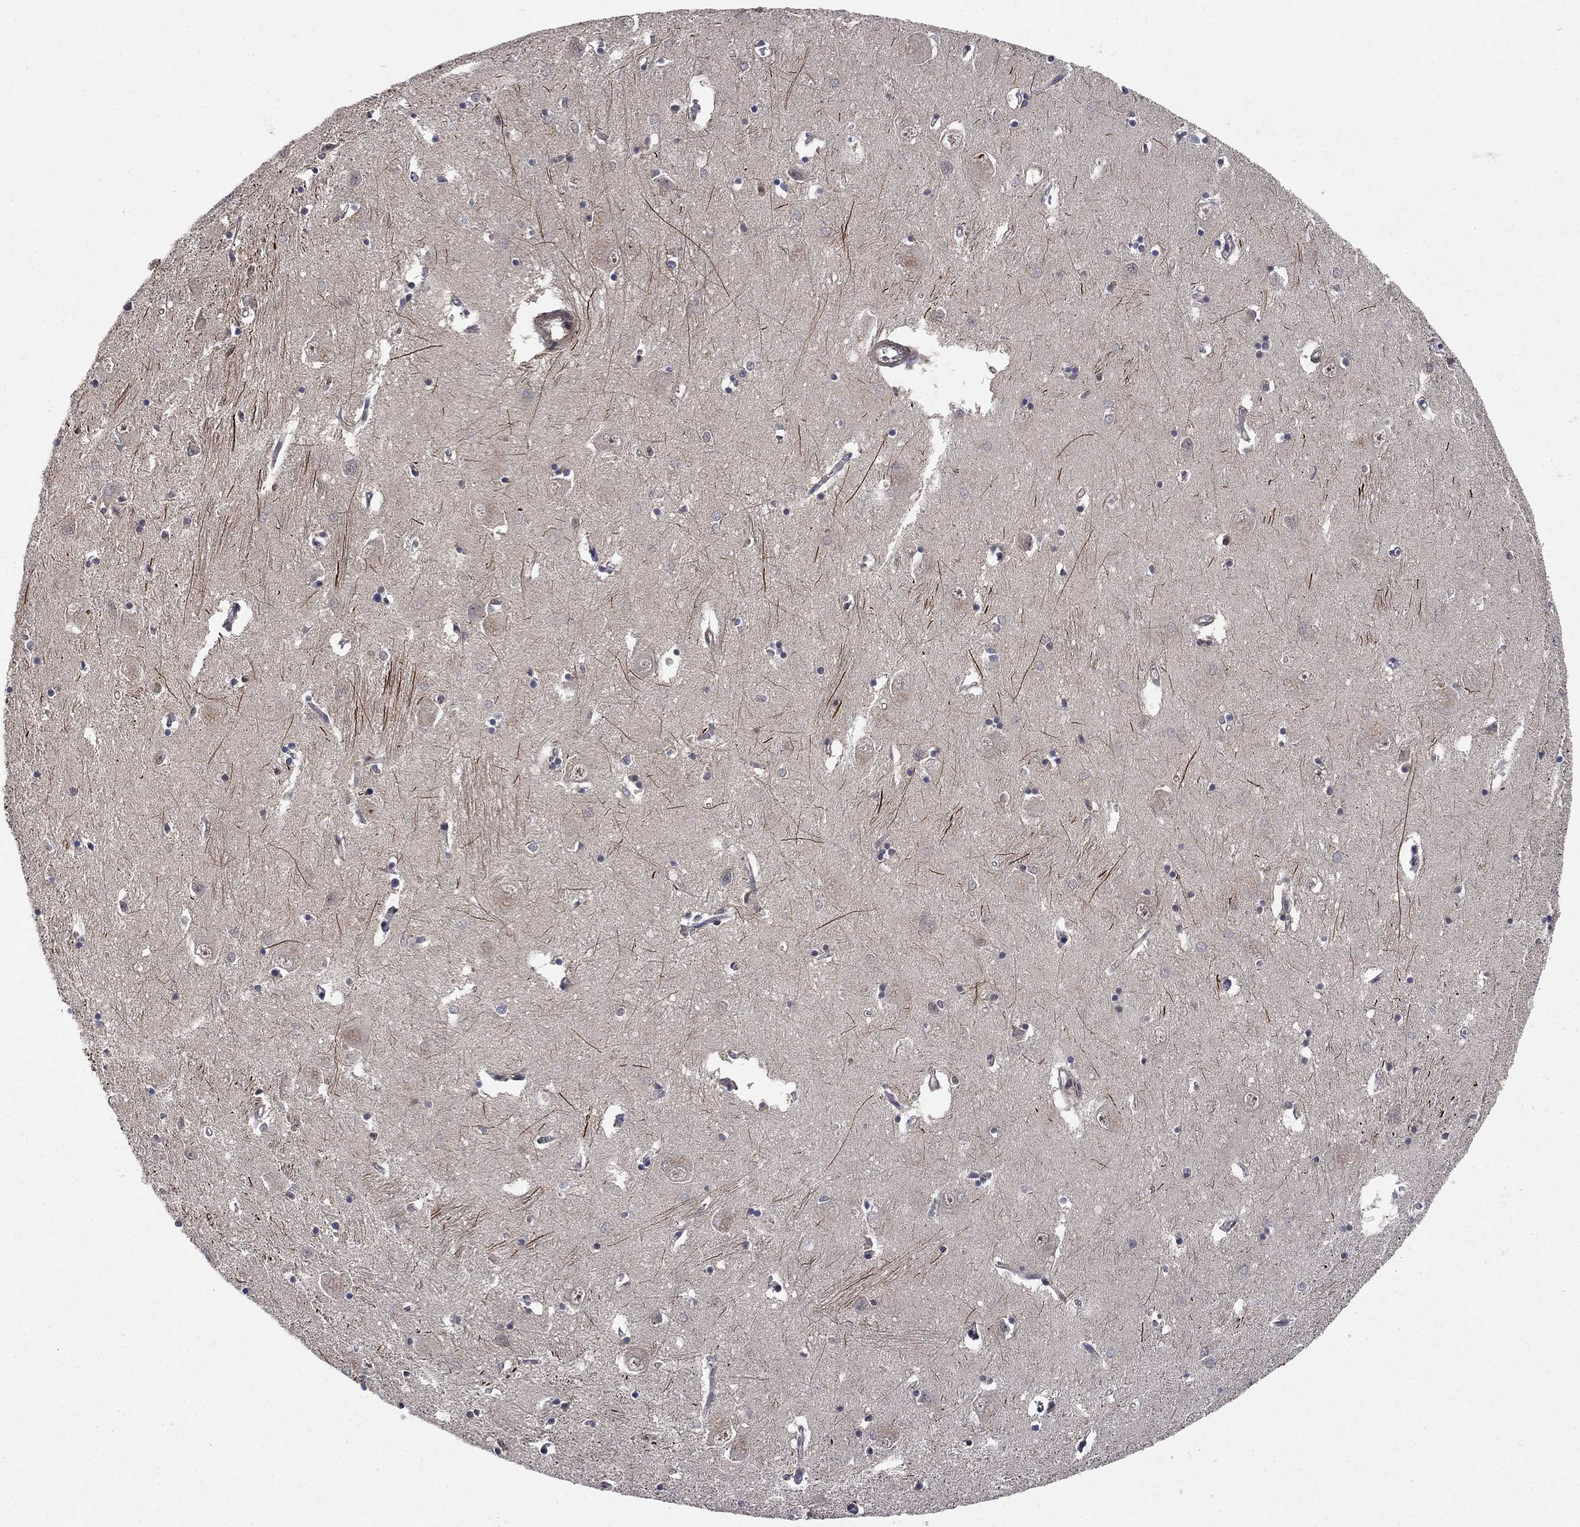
{"staining": {"intensity": "moderate", "quantity": "<25%", "location": "nuclear"}, "tissue": "caudate", "cell_type": "Glial cells", "image_type": "normal", "snomed": [{"axis": "morphology", "description": "Normal tissue, NOS"}, {"axis": "topography", "description": "Lateral ventricle wall"}], "caption": "Benign caudate was stained to show a protein in brown. There is low levels of moderate nuclear expression in about <25% of glial cells. The protein is stained brown, and the nuclei are stained in blue (DAB (3,3'-diaminobenzidine) IHC with brightfield microscopy, high magnification).", "gene": "CCDC66", "patient": {"sex": "male", "age": 54}}